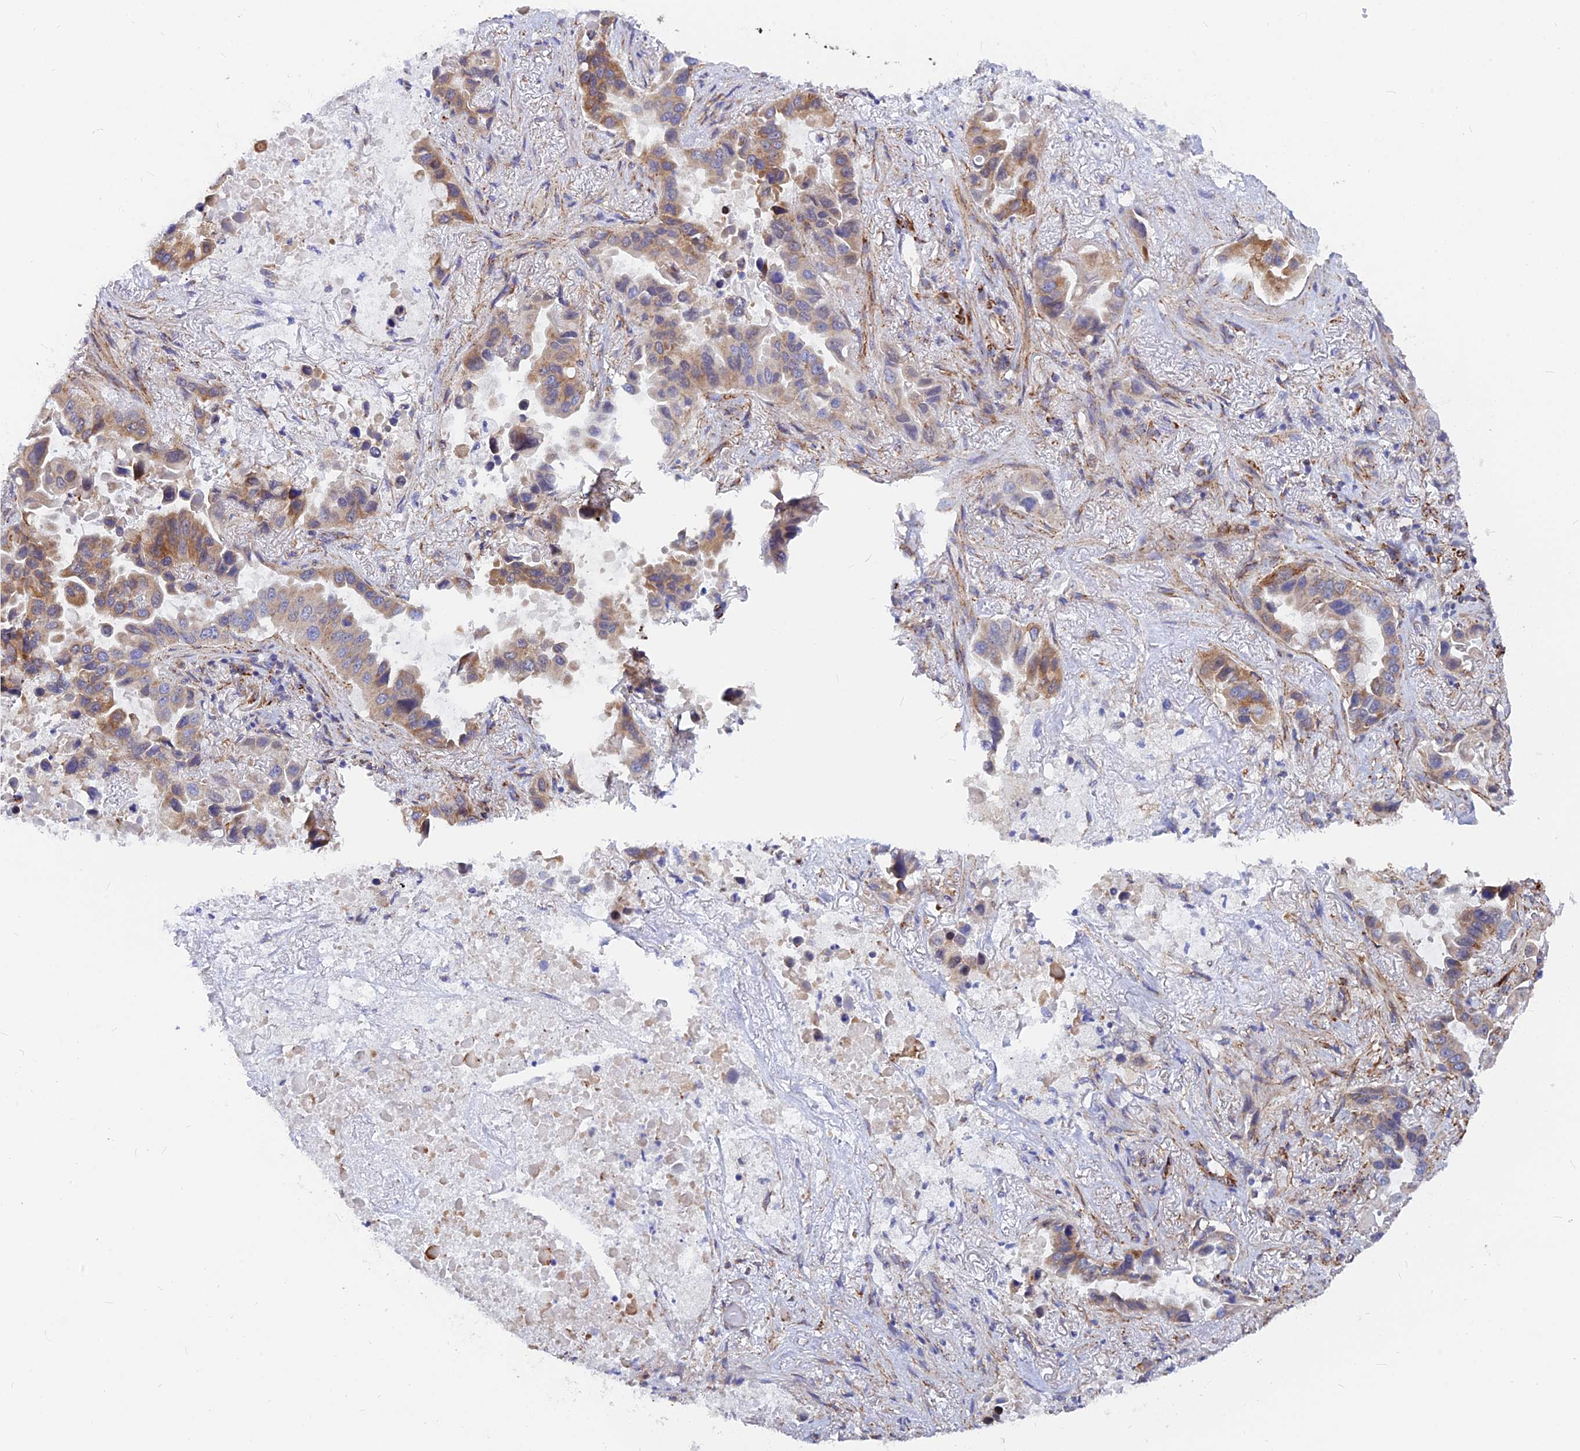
{"staining": {"intensity": "moderate", "quantity": "25%-75%", "location": "cytoplasmic/membranous"}, "tissue": "lung cancer", "cell_type": "Tumor cells", "image_type": "cancer", "snomed": [{"axis": "morphology", "description": "Adenocarcinoma, NOS"}, {"axis": "topography", "description": "Lung"}], "caption": "DAB immunohistochemical staining of human lung cancer (adenocarcinoma) reveals moderate cytoplasmic/membranous protein staining in about 25%-75% of tumor cells.", "gene": "VSTM2L", "patient": {"sex": "male", "age": 64}}